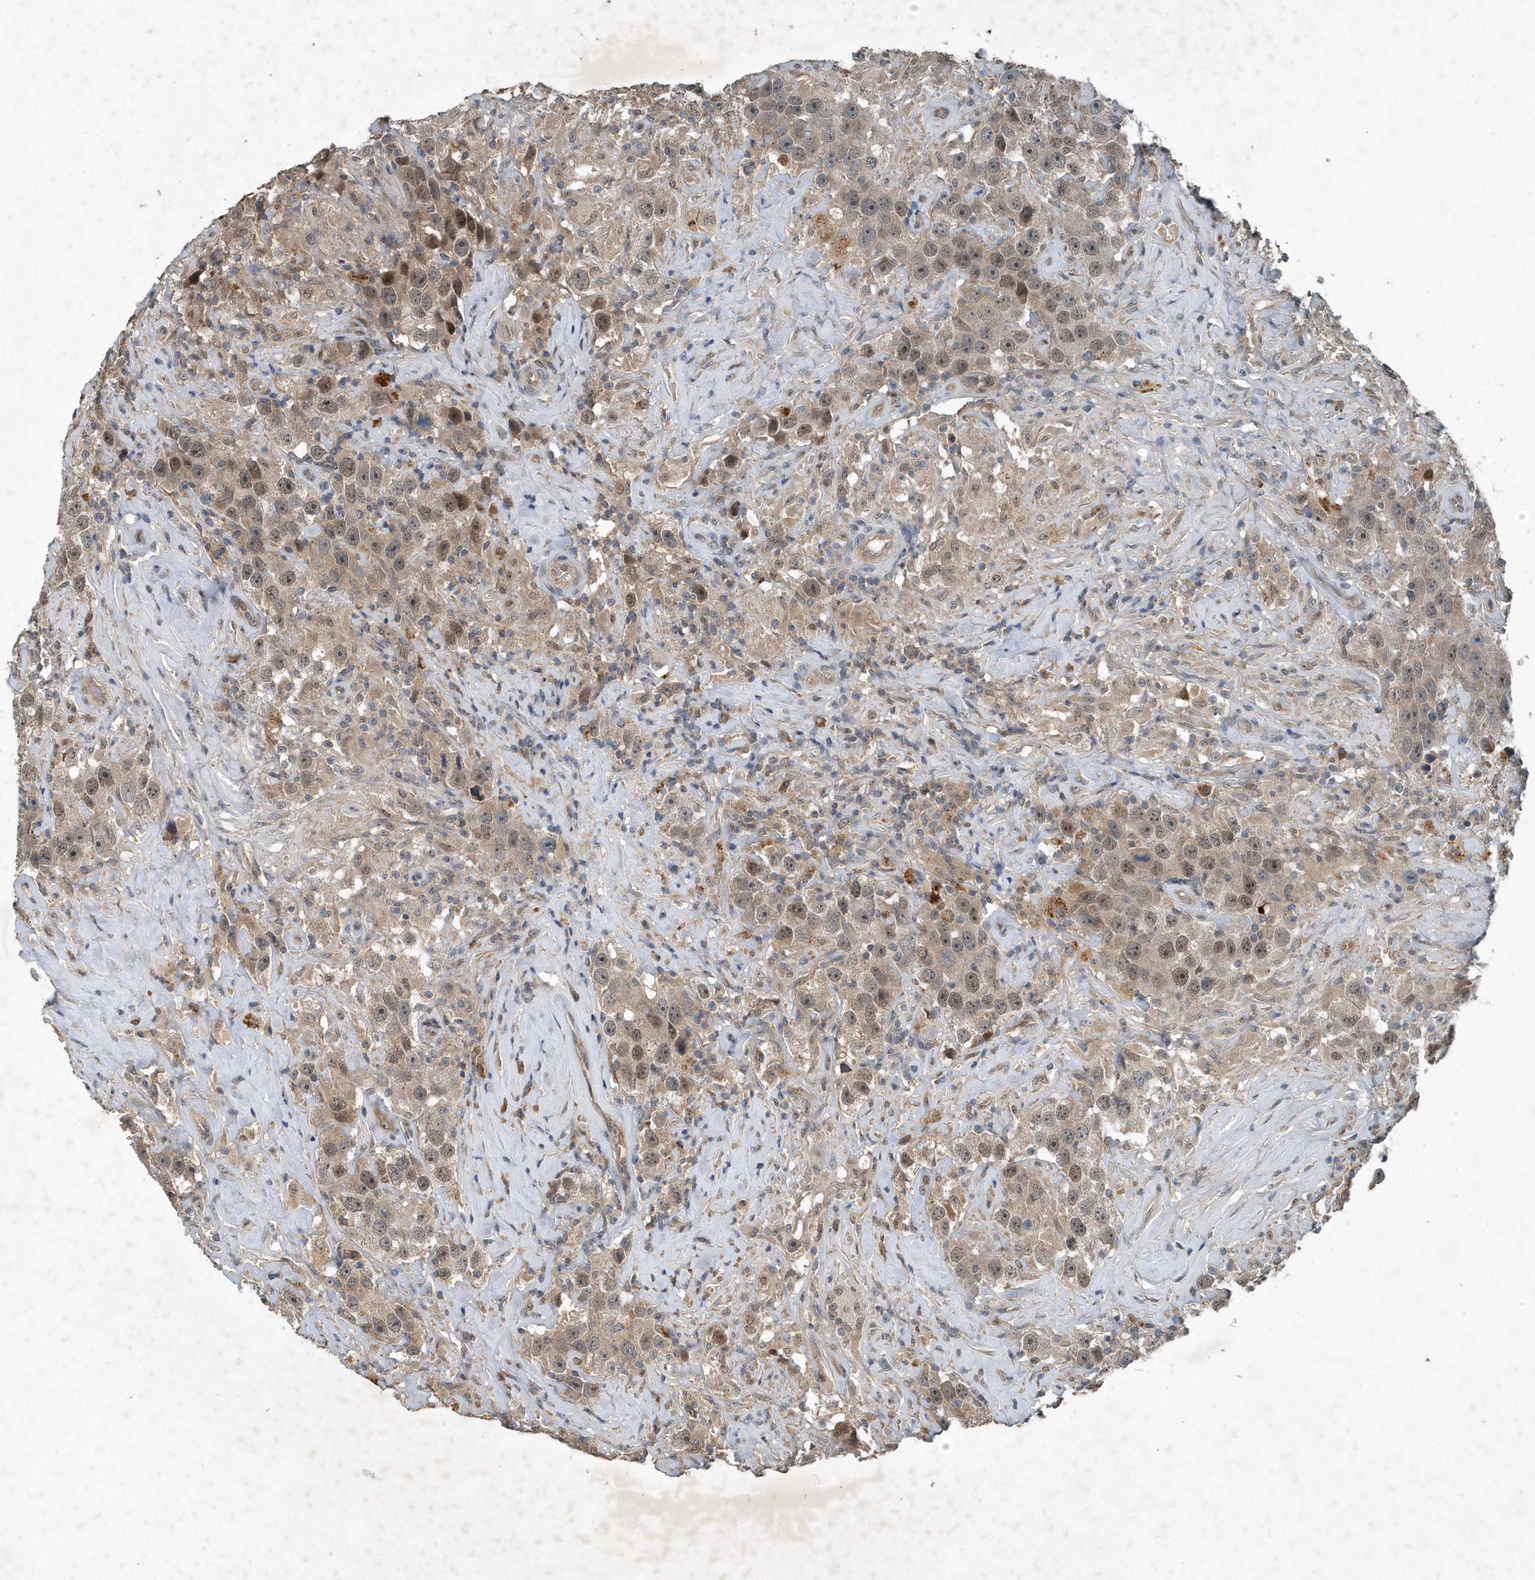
{"staining": {"intensity": "weak", "quantity": ">75%", "location": "cytoplasmic/membranous,nuclear"}, "tissue": "testis cancer", "cell_type": "Tumor cells", "image_type": "cancer", "snomed": [{"axis": "morphology", "description": "Seminoma, NOS"}, {"axis": "topography", "description": "Testis"}], "caption": "About >75% of tumor cells in seminoma (testis) demonstrate weak cytoplasmic/membranous and nuclear protein staining as visualized by brown immunohistochemical staining.", "gene": "SCFD2", "patient": {"sex": "male", "age": 49}}